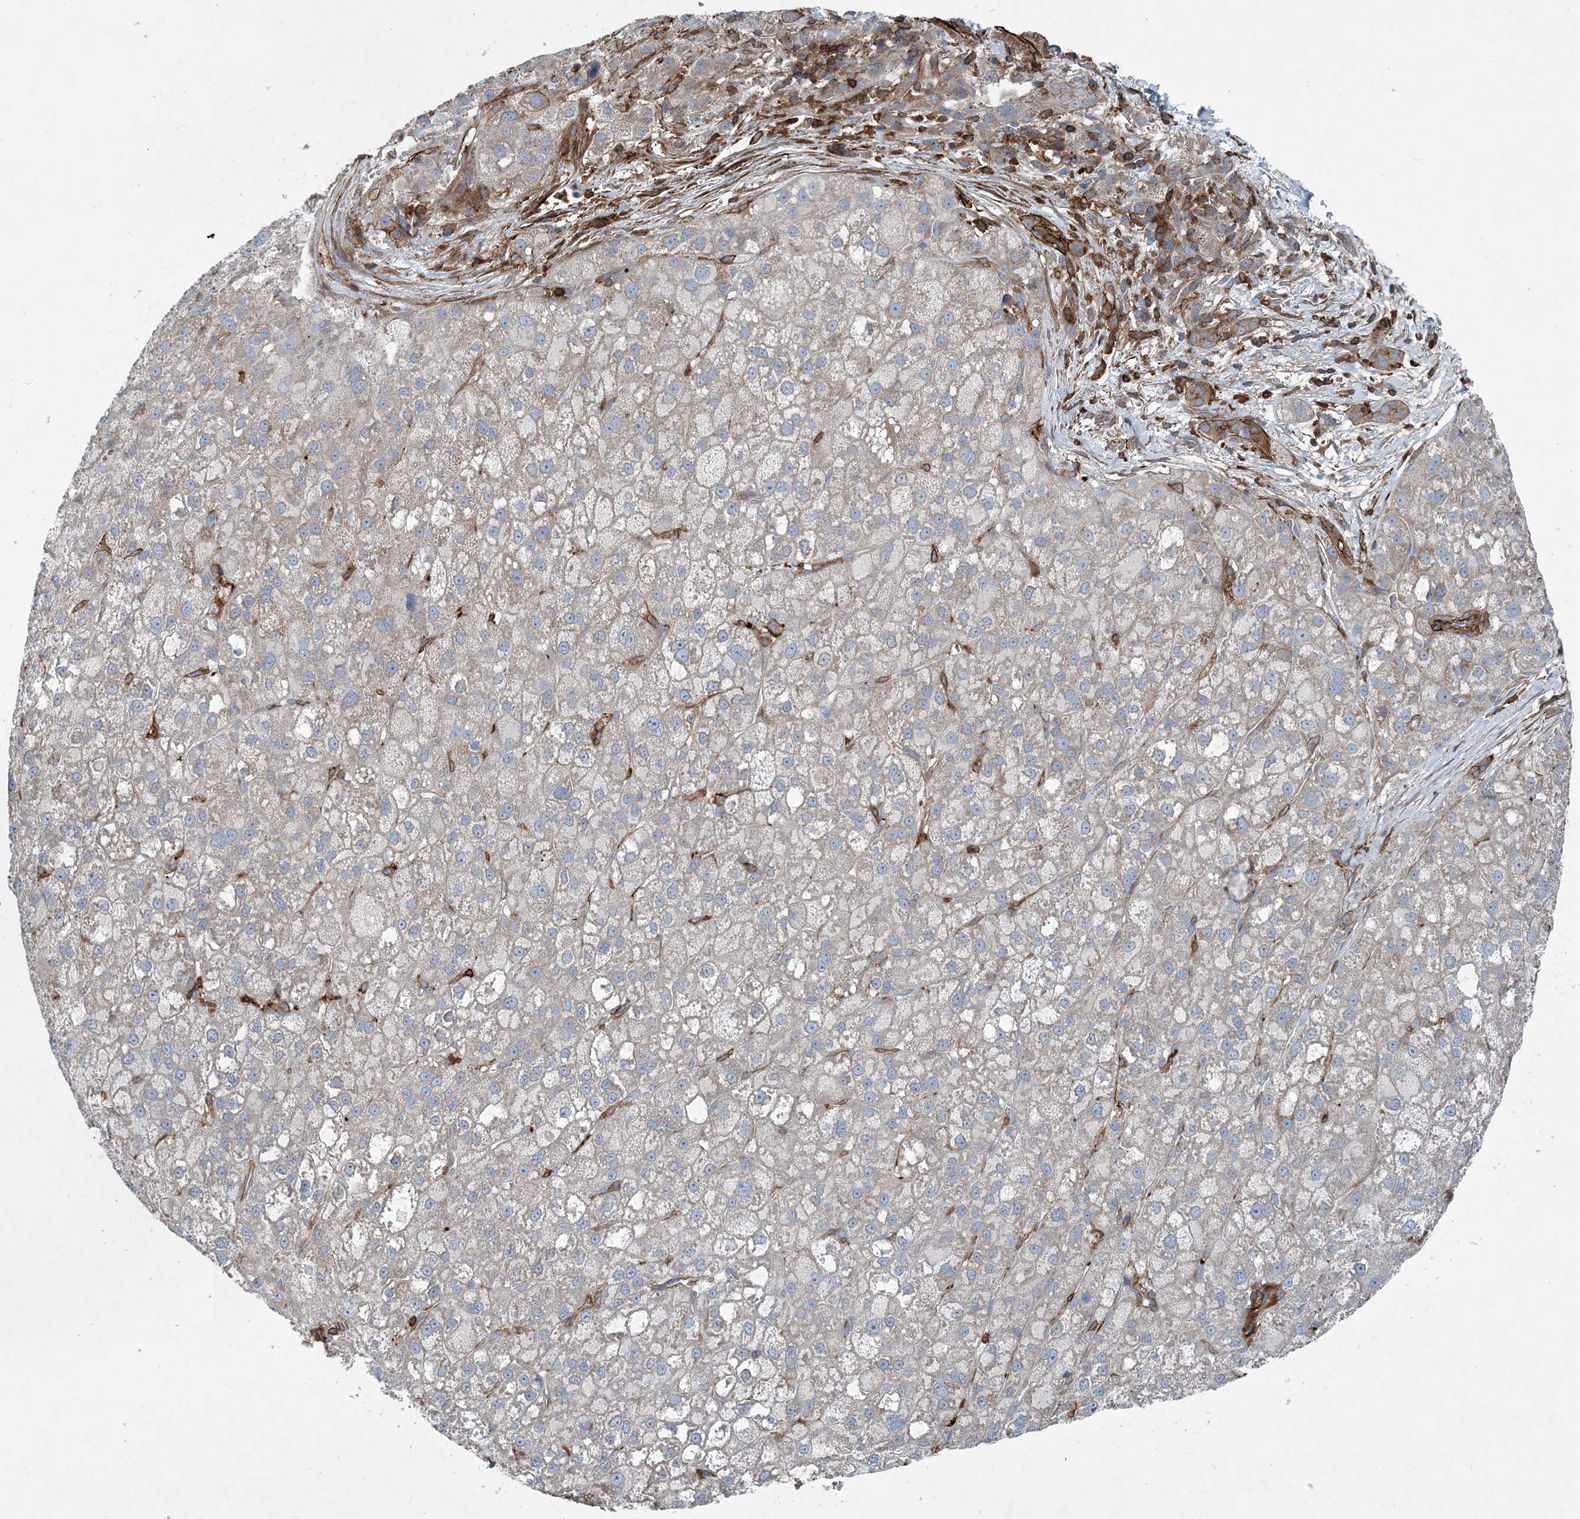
{"staining": {"intensity": "negative", "quantity": "none", "location": "none"}, "tissue": "liver cancer", "cell_type": "Tumor cells", "image_type": "cancer", "snomed": [{"axis": "morphology", "description": "Carcinoma, Hepatocellular, NOS"}, {"axis": "topography", "description": "Liver"}], "caption": "IHC image of neoplastic tissue: liver cancer stained with DAB (3,3'-diaminobenzidine) displays no significant protein positivity in tumor cells. (DAB IHC with hematoxylin counter stain).", "gene": "DGUOK", "patient": {"sex": "male", "age": 57}}